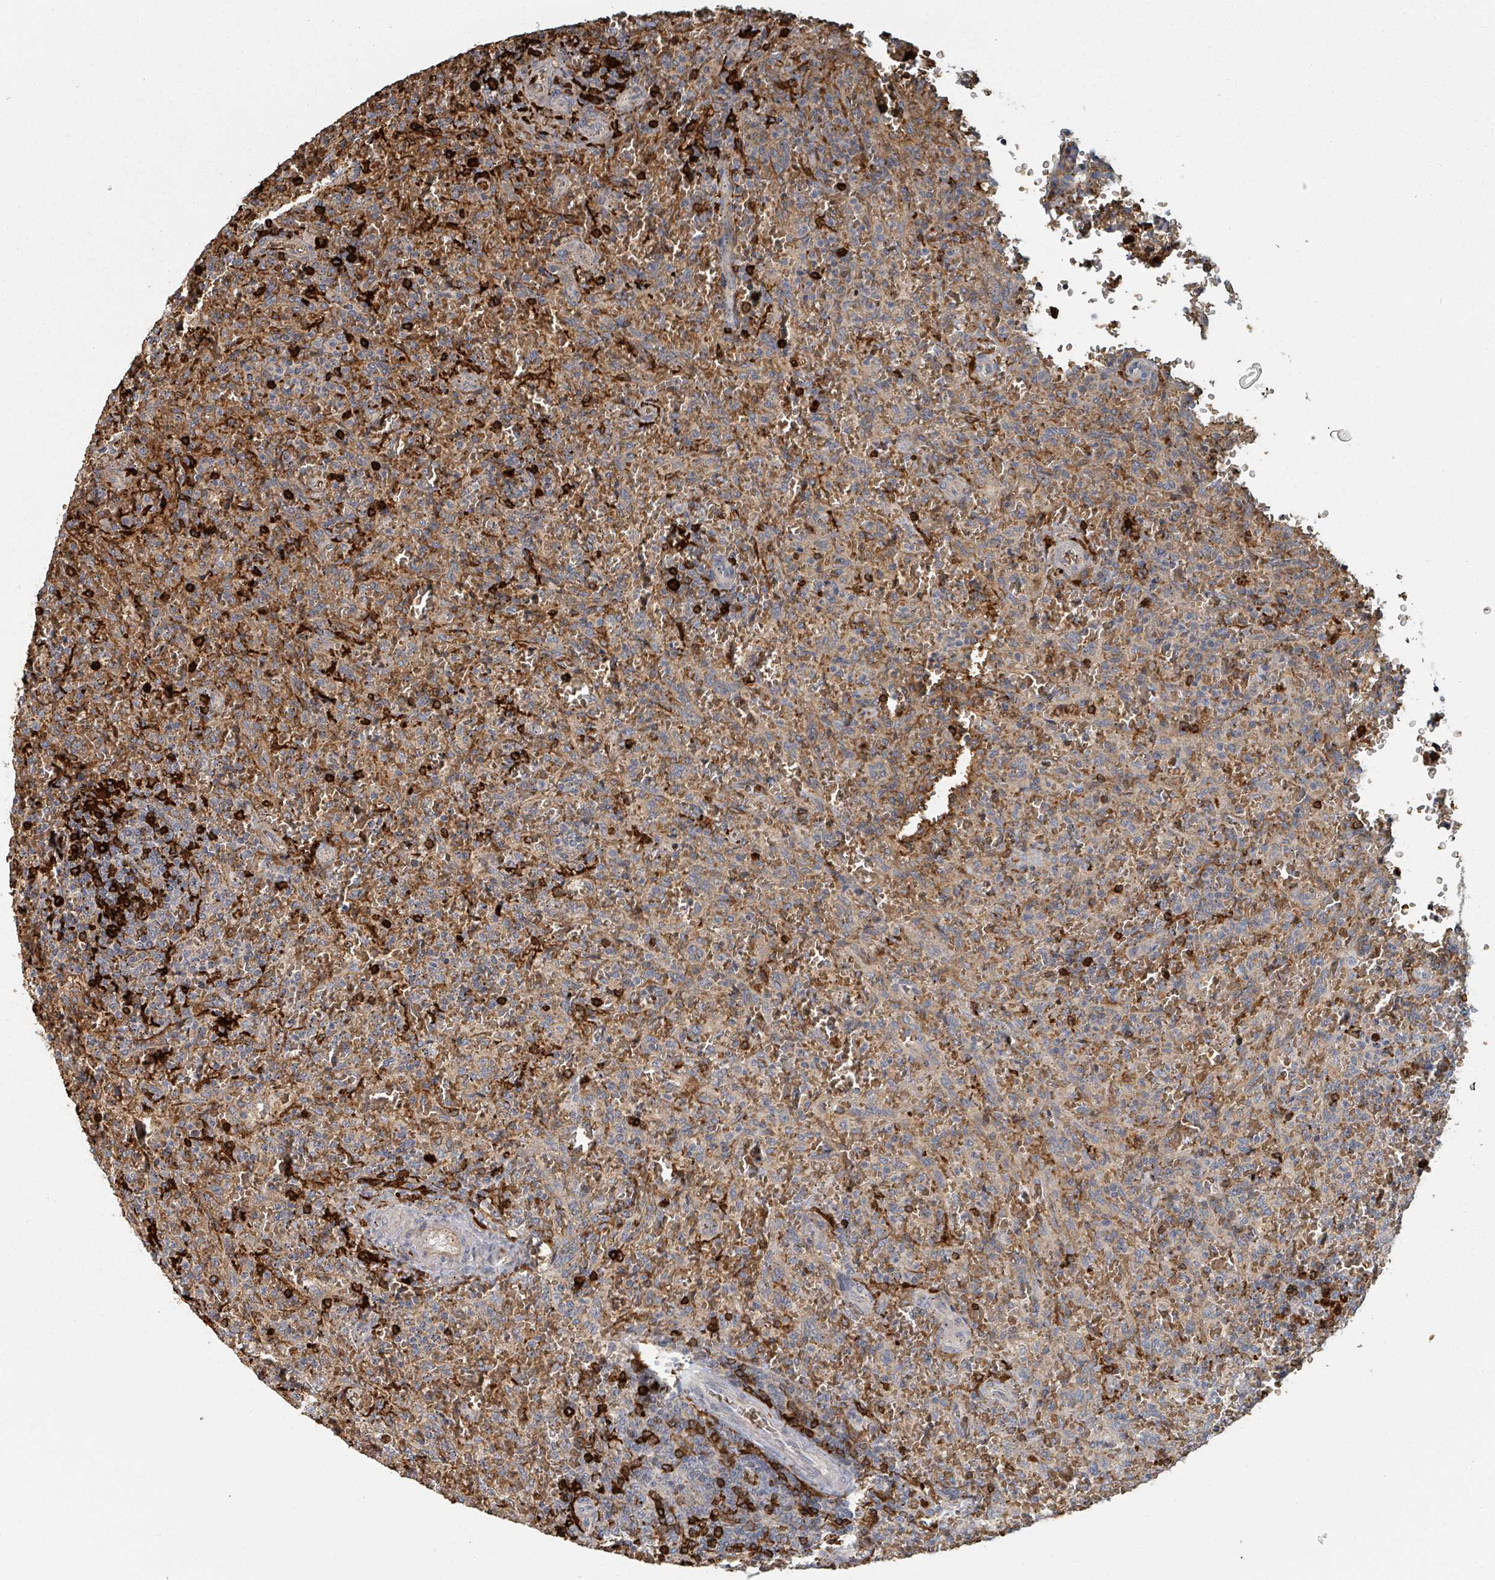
{"staining": {"intensity": "negative", "quantity": "none", "location": "none"}, "tissue": "lymphoma", "cell_type": "Tumor cells", "image_type": "cancer", "snomed": [{"axis": "morphology", "description": "Malignant lymphoma, non-Hodgkin's type, Low grade"}, {"axis": "topography", "description": "Spleen"}], "caption": "DAB immunohistochemical staining of human lymphoma demonstrates no significant staining in tumor cells. (DAB immunohistochemistry (IHC), high magnification).", "gene": "TRPC4AP", "patient": {"sex": "female", "age": 64}}